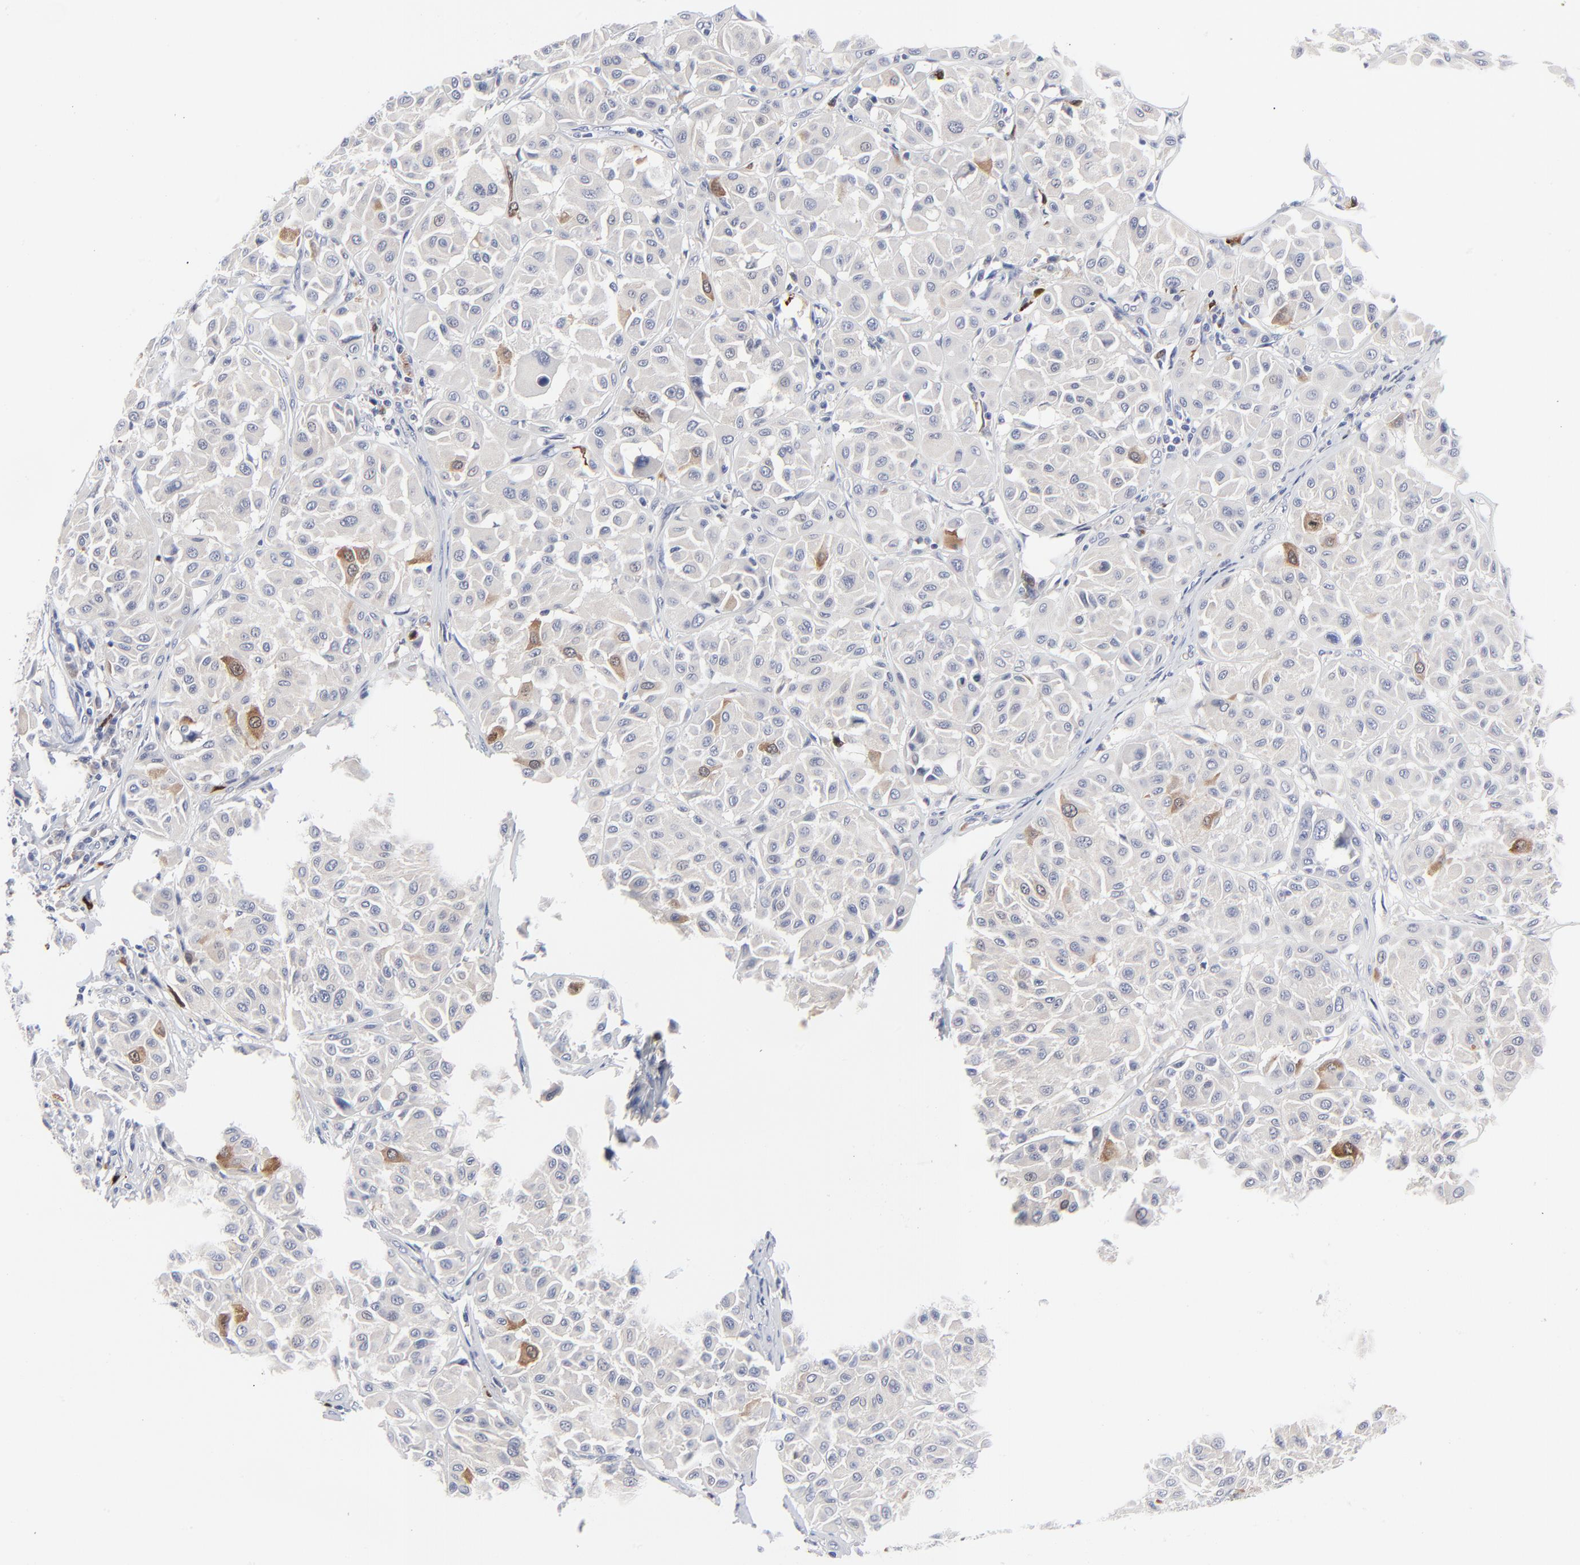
{"staining": {"intensity": "strong", "quantity": "<25%", "location": "cytoplasmic/membranous,nuclear"}, "tissue": "melanoma", "cell_type": "Tumor cells", "image_type": "cancer", "snomed": [{"axis": "morphology", "description": "Malignant melanoma, Metastatic site"}, {"axis": "topography", "description": "Soft tissue"}], "caption": "Protein staining demonstrates strong cytoplasmic/membranous and nuclear staining in approximately <25% of tumor cells in malignant melanoma (metastatic site). The staining was performed using DAB, with brown indicating positive protein expression. Nuclei are stained blue with hematoxylin.", "gene": "CDK1", "patient": {"sex": "male", "age": 41}}